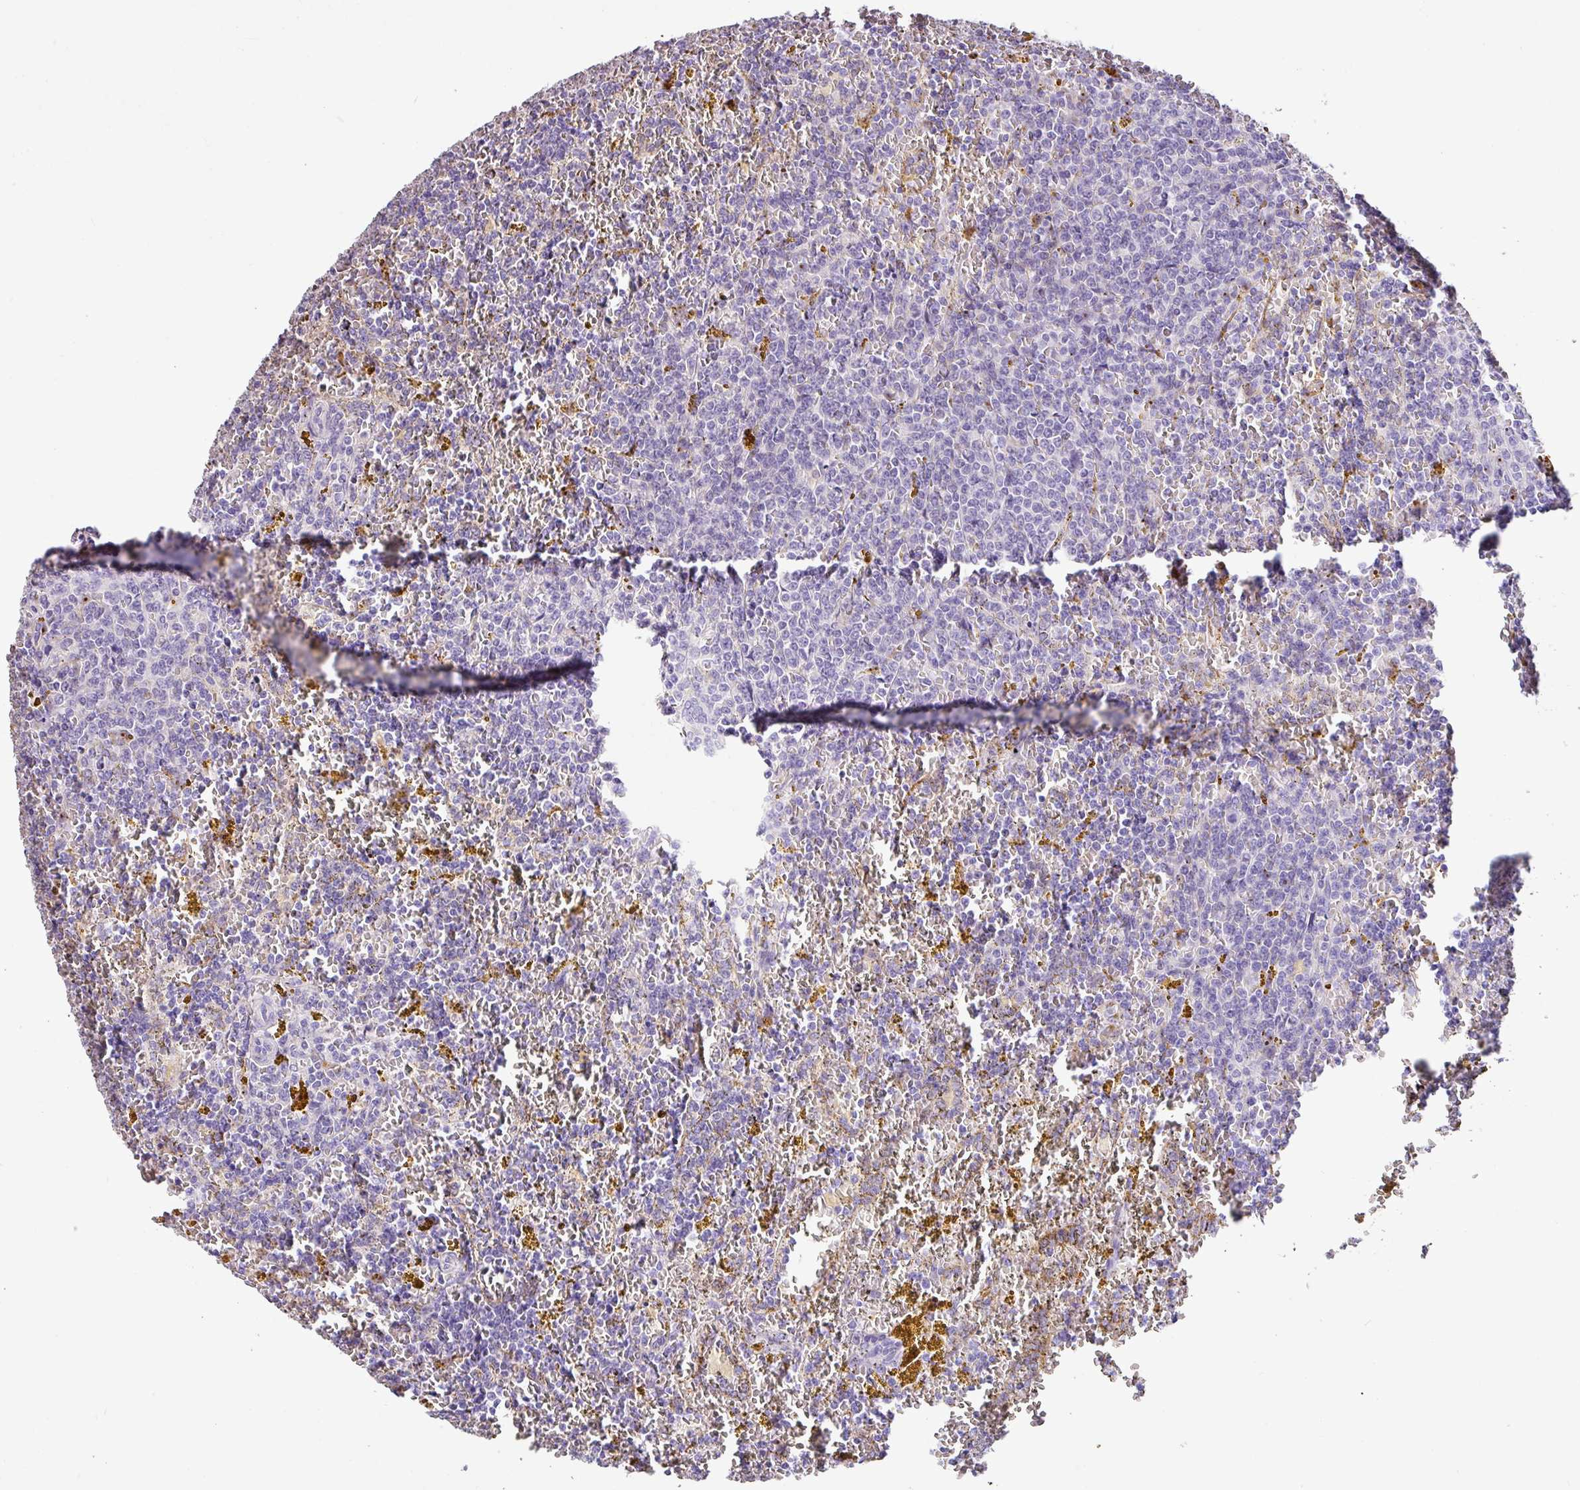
{"staining": {"intensity": "negative", "quantity": "none", "location": "none"}, "tissue": "lymphoma", "cell_type": "Tumor cells", "image_type": "cancer", "snomed": [{"axis": "morphology", "description": "Malignant lymphoma, non-Hodgkin's type, Low grade"}, {"axis": "topography", "description": "Spleen"}, {"axis": "topography", "description": "Lymph node"}], "caption": "An IHC image of malignant lymphoma, non-Hodgkin's type (low-grade) is shown. There is no staining in tumor cells of malignant lymphoma, non-Hodgkin's type (low-grade).", "gene": "ZG16", "patient": {"sex": "female", "age": 66}}